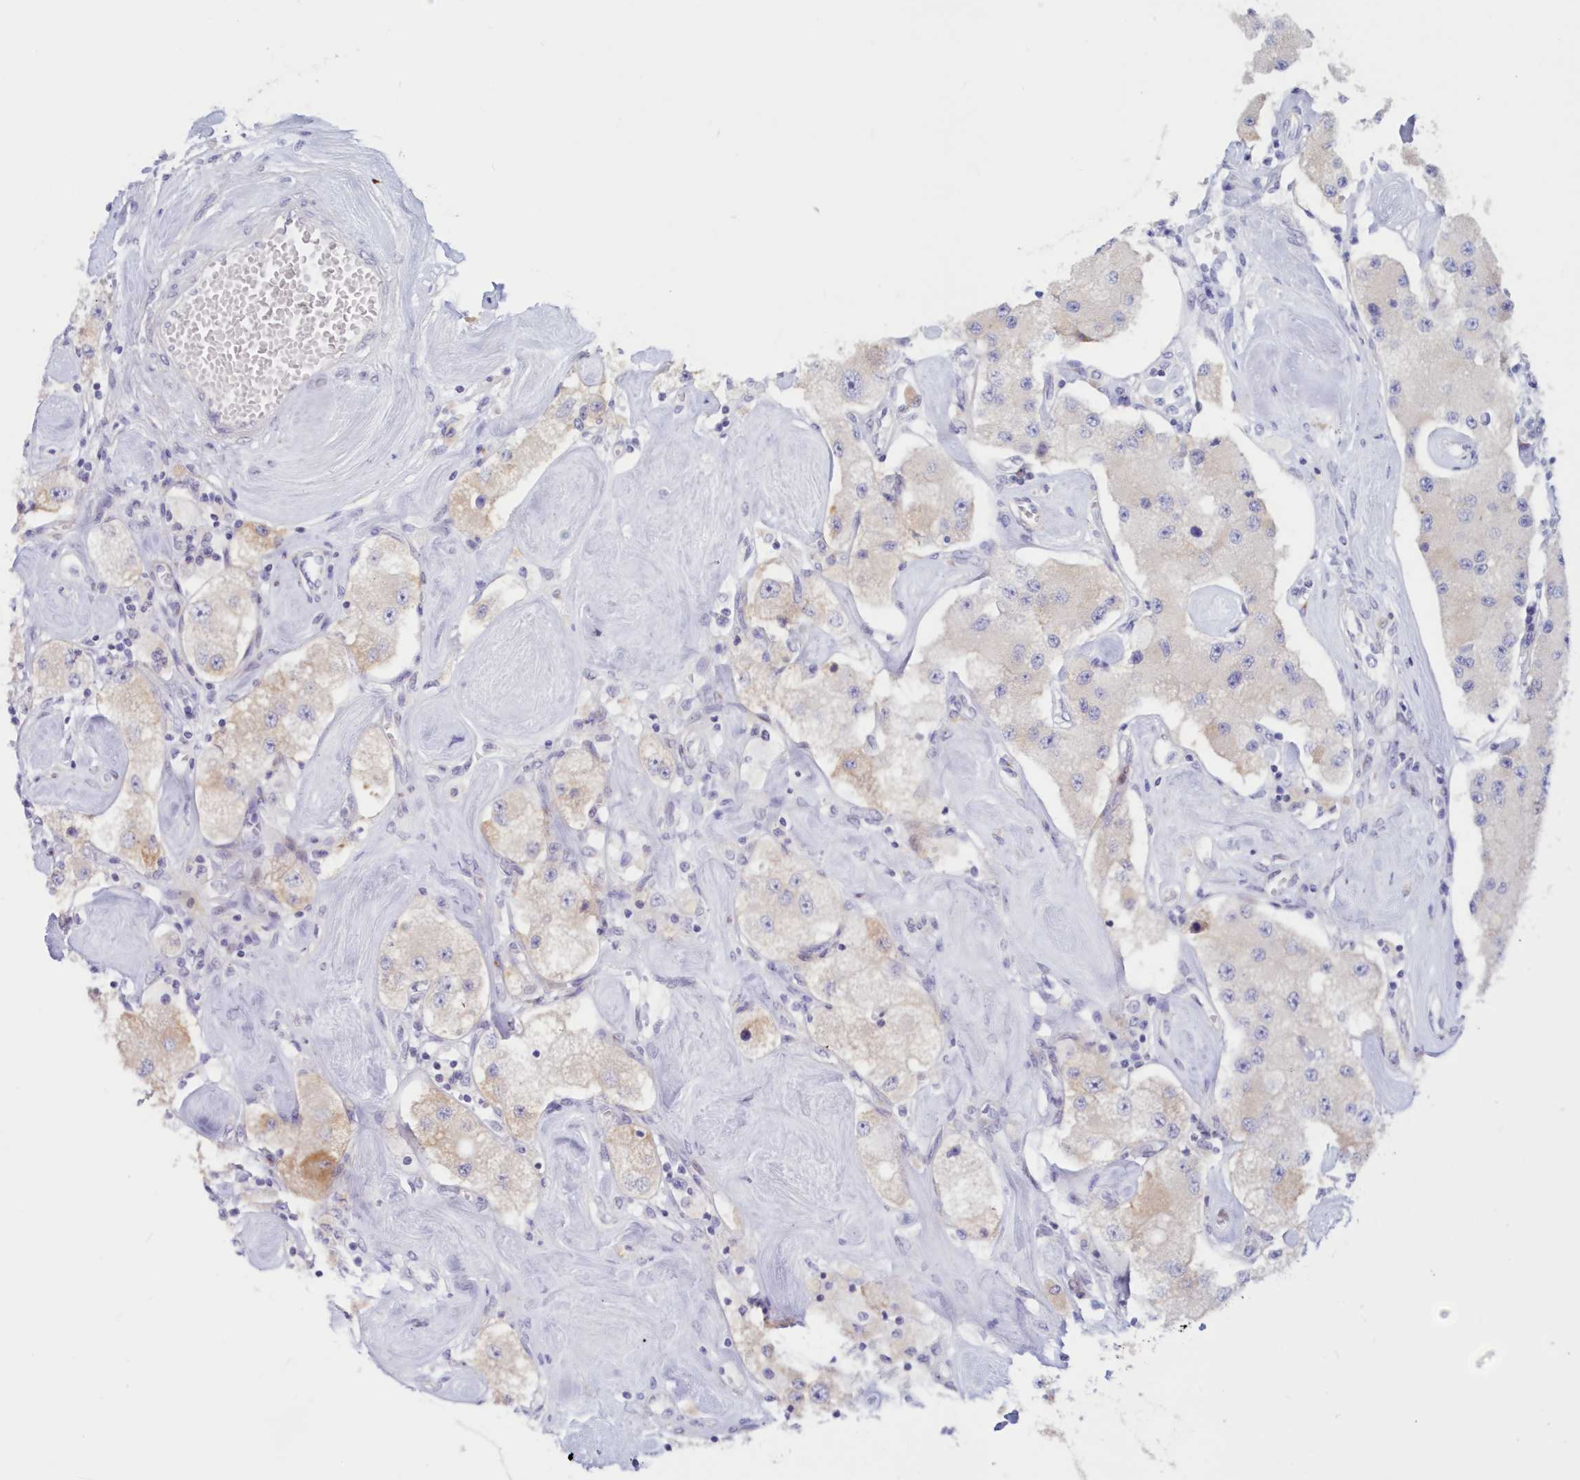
{"staining": {"intensity": "weak", "quantity": "<25%", "location": "cytoplasmic/membranous"}, "tissue": "carcinoid", "cell_type": "Tumor cells", "image_type": "cancer", "snomed": [{"axis": "morphology", "description": "Carcinoid, malignant, NOS"}, {"axis": "topography", "description": "Pancreas"}], "caption": "This photomicrograph is of malignant carcinoid stained with IHC to label a protein in brown with the nuclei are counter-stained blue. There is no expression in tumor cells. (DAB immunohistochemistry with hematoxylin counter stain).", "gene": "SNED1", "patient": {"sex": "male", "age": 41}}